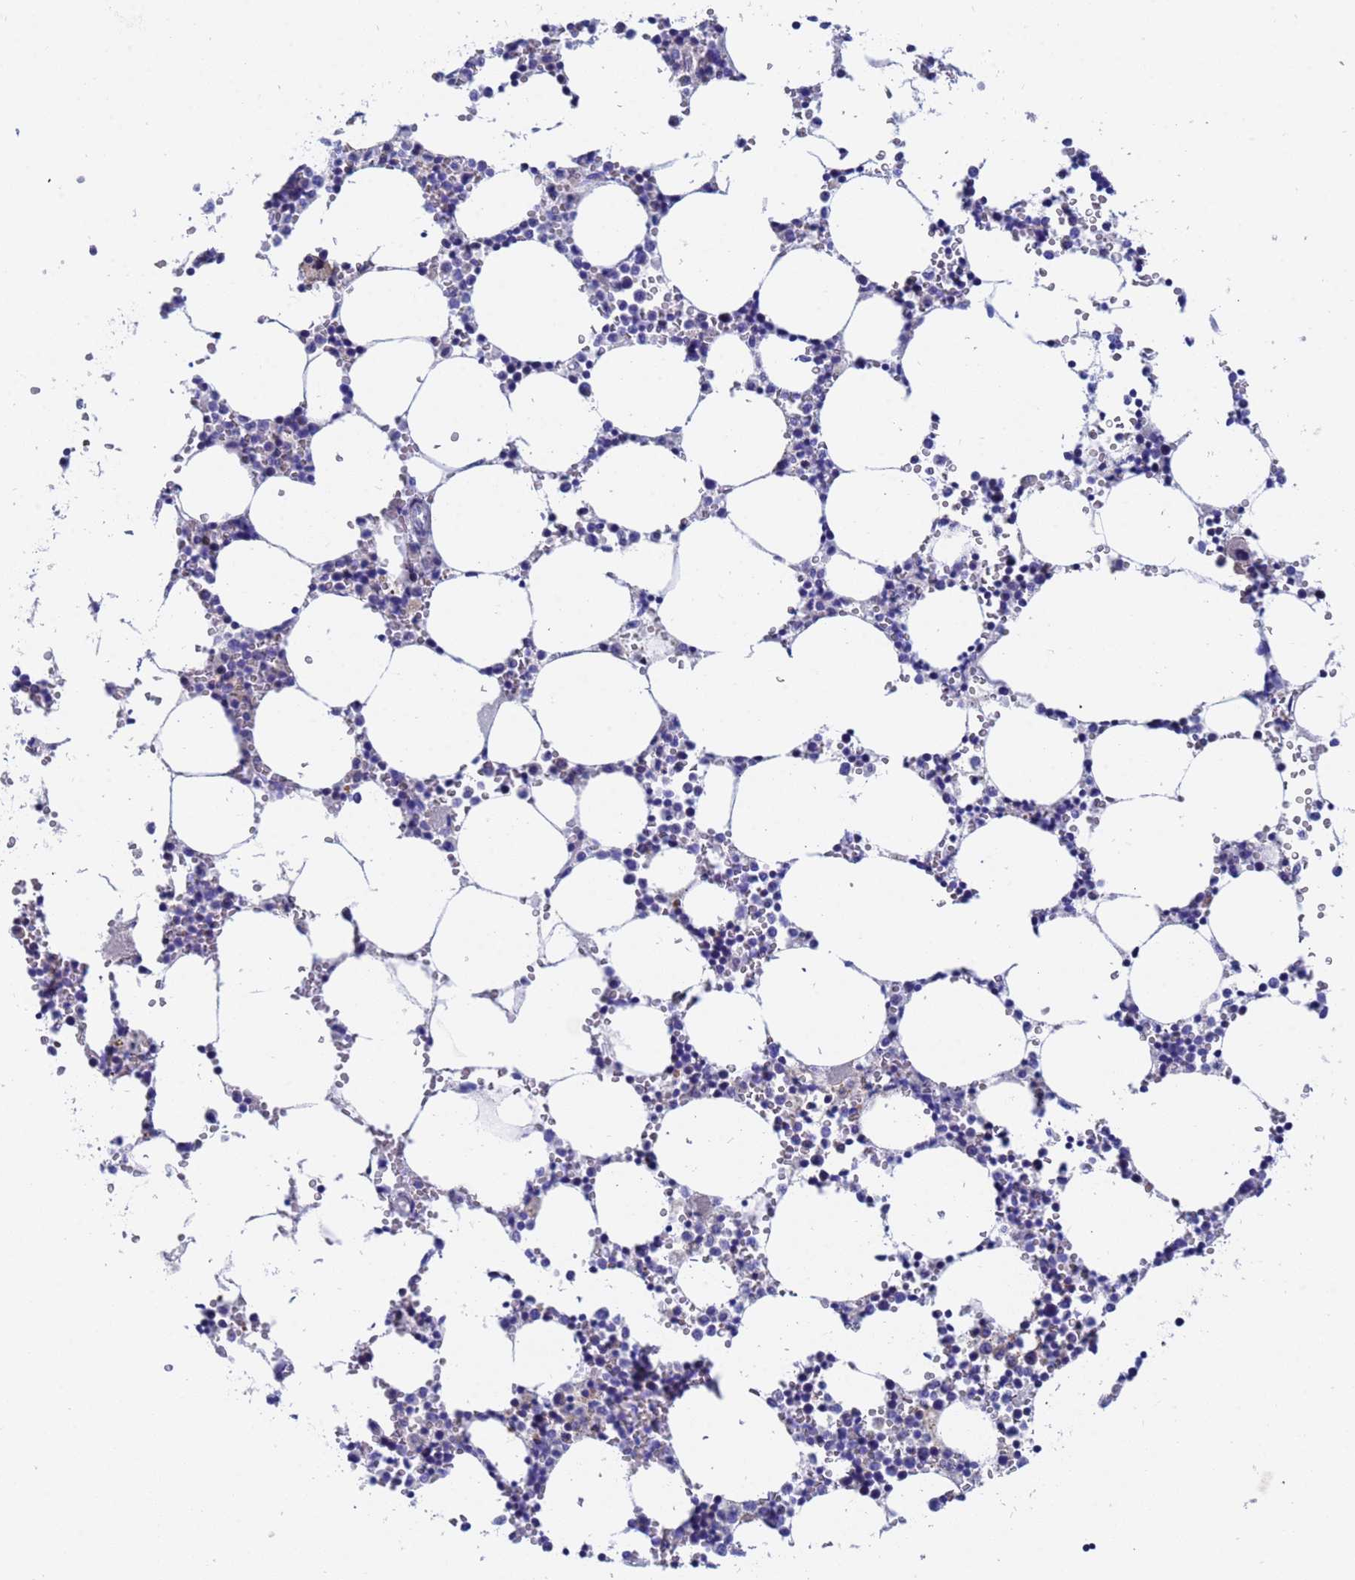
{"staining": {"intensity": "moderate", "quantity": "<25%", "location": "cytoplasmic/membranous"}, "tissue": "bone marrow", "cell_type": "Hematopoietic cells", "image_type": "normal", "snomed": [{"axis": "morphology", "description": "Normal tissue, NOS"}, {"axis": "topography", "description": "Bone marrow"}], "caption": "Immunohistochemistry photomicrograph of unremarkable bone marrow: human bone marrow stained using IHC displays low levels of moderate protein expression localized specifically in the cytoplasmic/membranous of hematopoietic cells, appearing as a cytoplasmic/membranous brown color.", "gene": "UBE2O", "patient": {"sex": "female", "age": 64}}